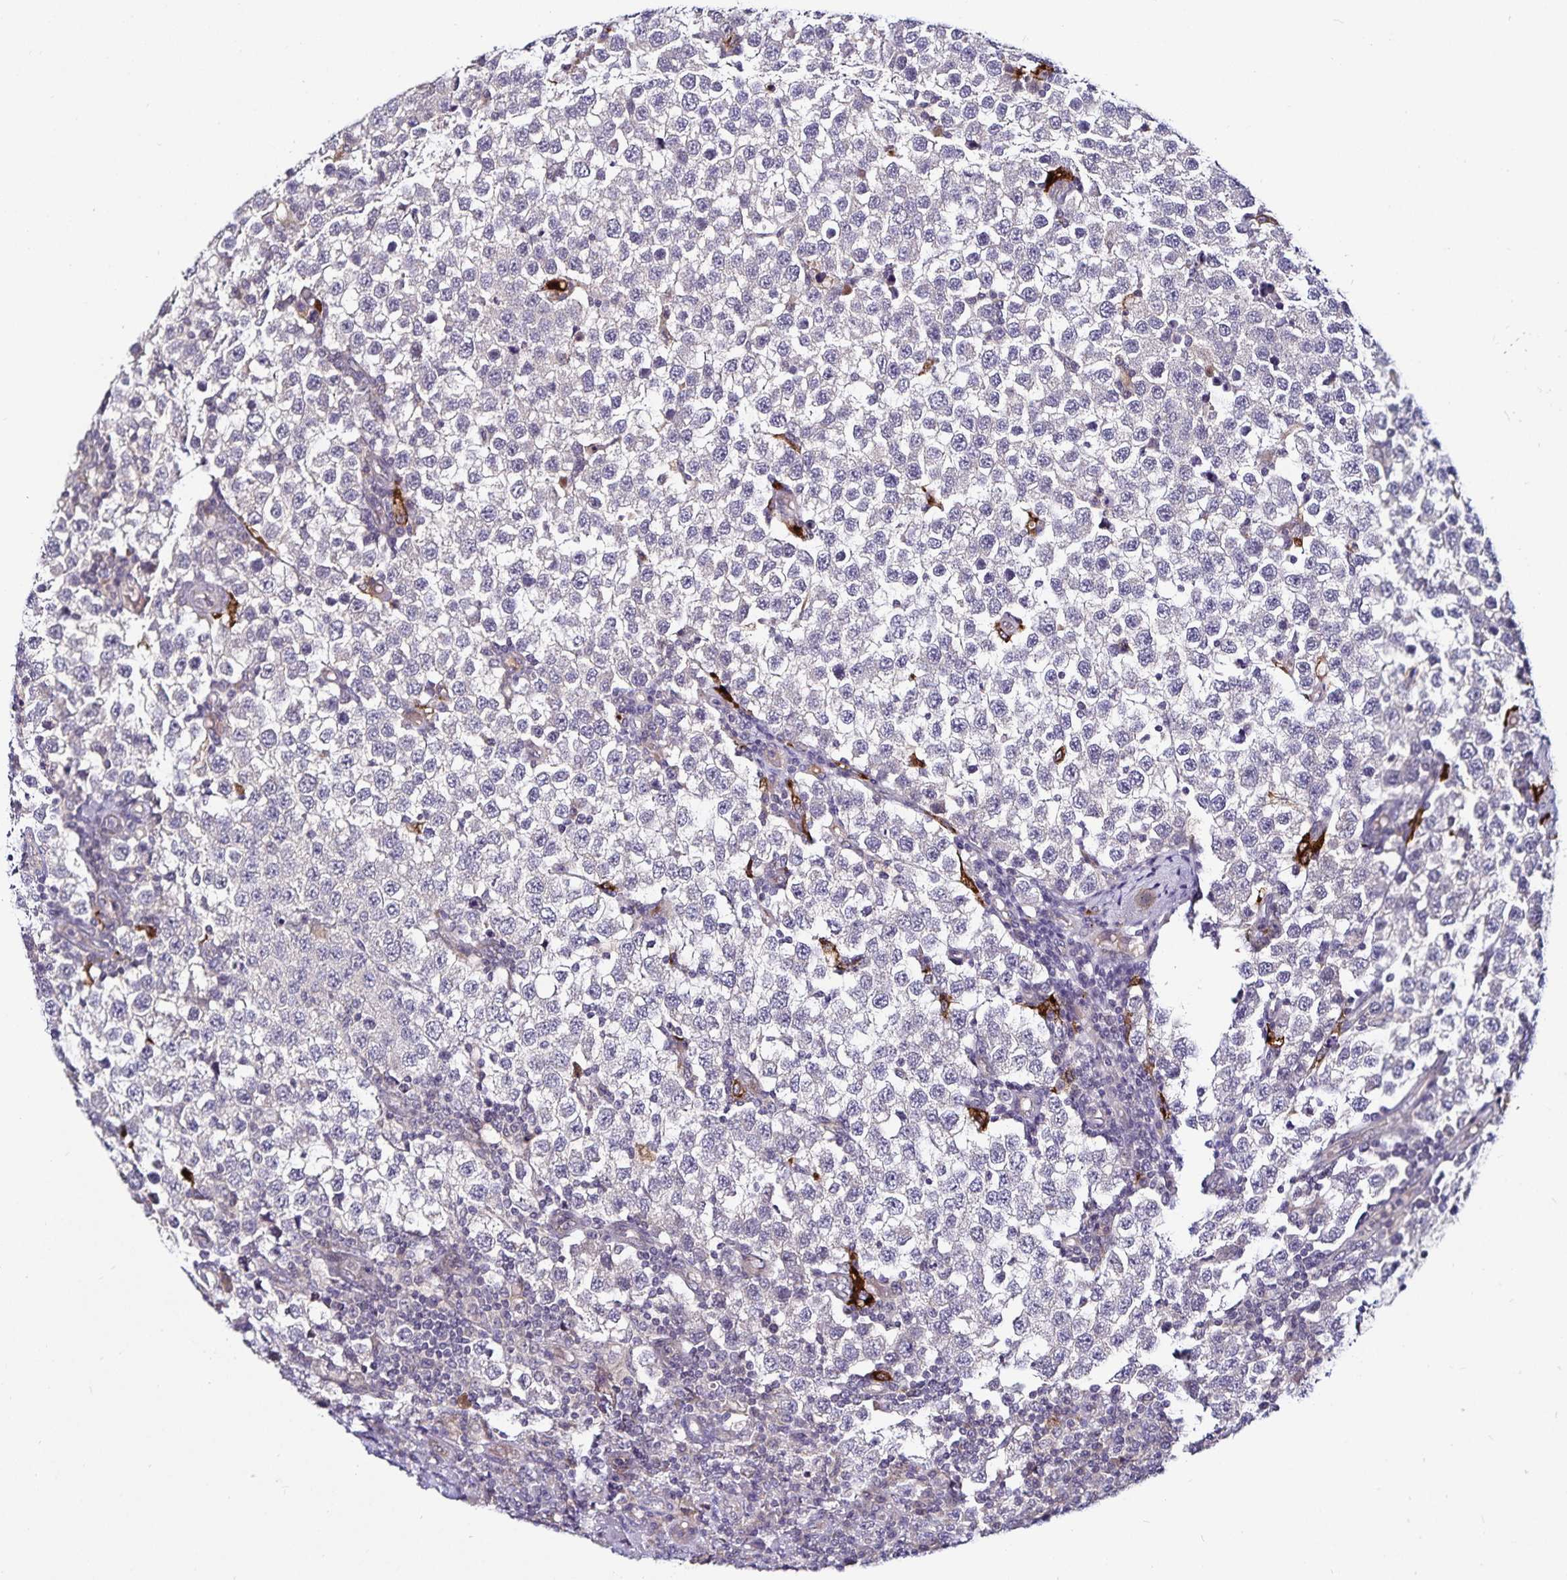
{"staining": {"intensity": "negative", "quantity": "none", "location": "none"}, "tissue": "testis cancer", "cell_type": "Tumor cells", "image_type": "cancer", "snomed": [{"axis": "morphology", "description": "Seminoma, NOS"}, {"axis": "topography", "description": "Testis"}], "caption": "This is an immunohistochemistry (IHC) histopathology image of human testis cancer (seminoma). There is no positivity in tumor cells.", "gene": "ACSL5", "patient": {"sex": "male", "age": 34}}